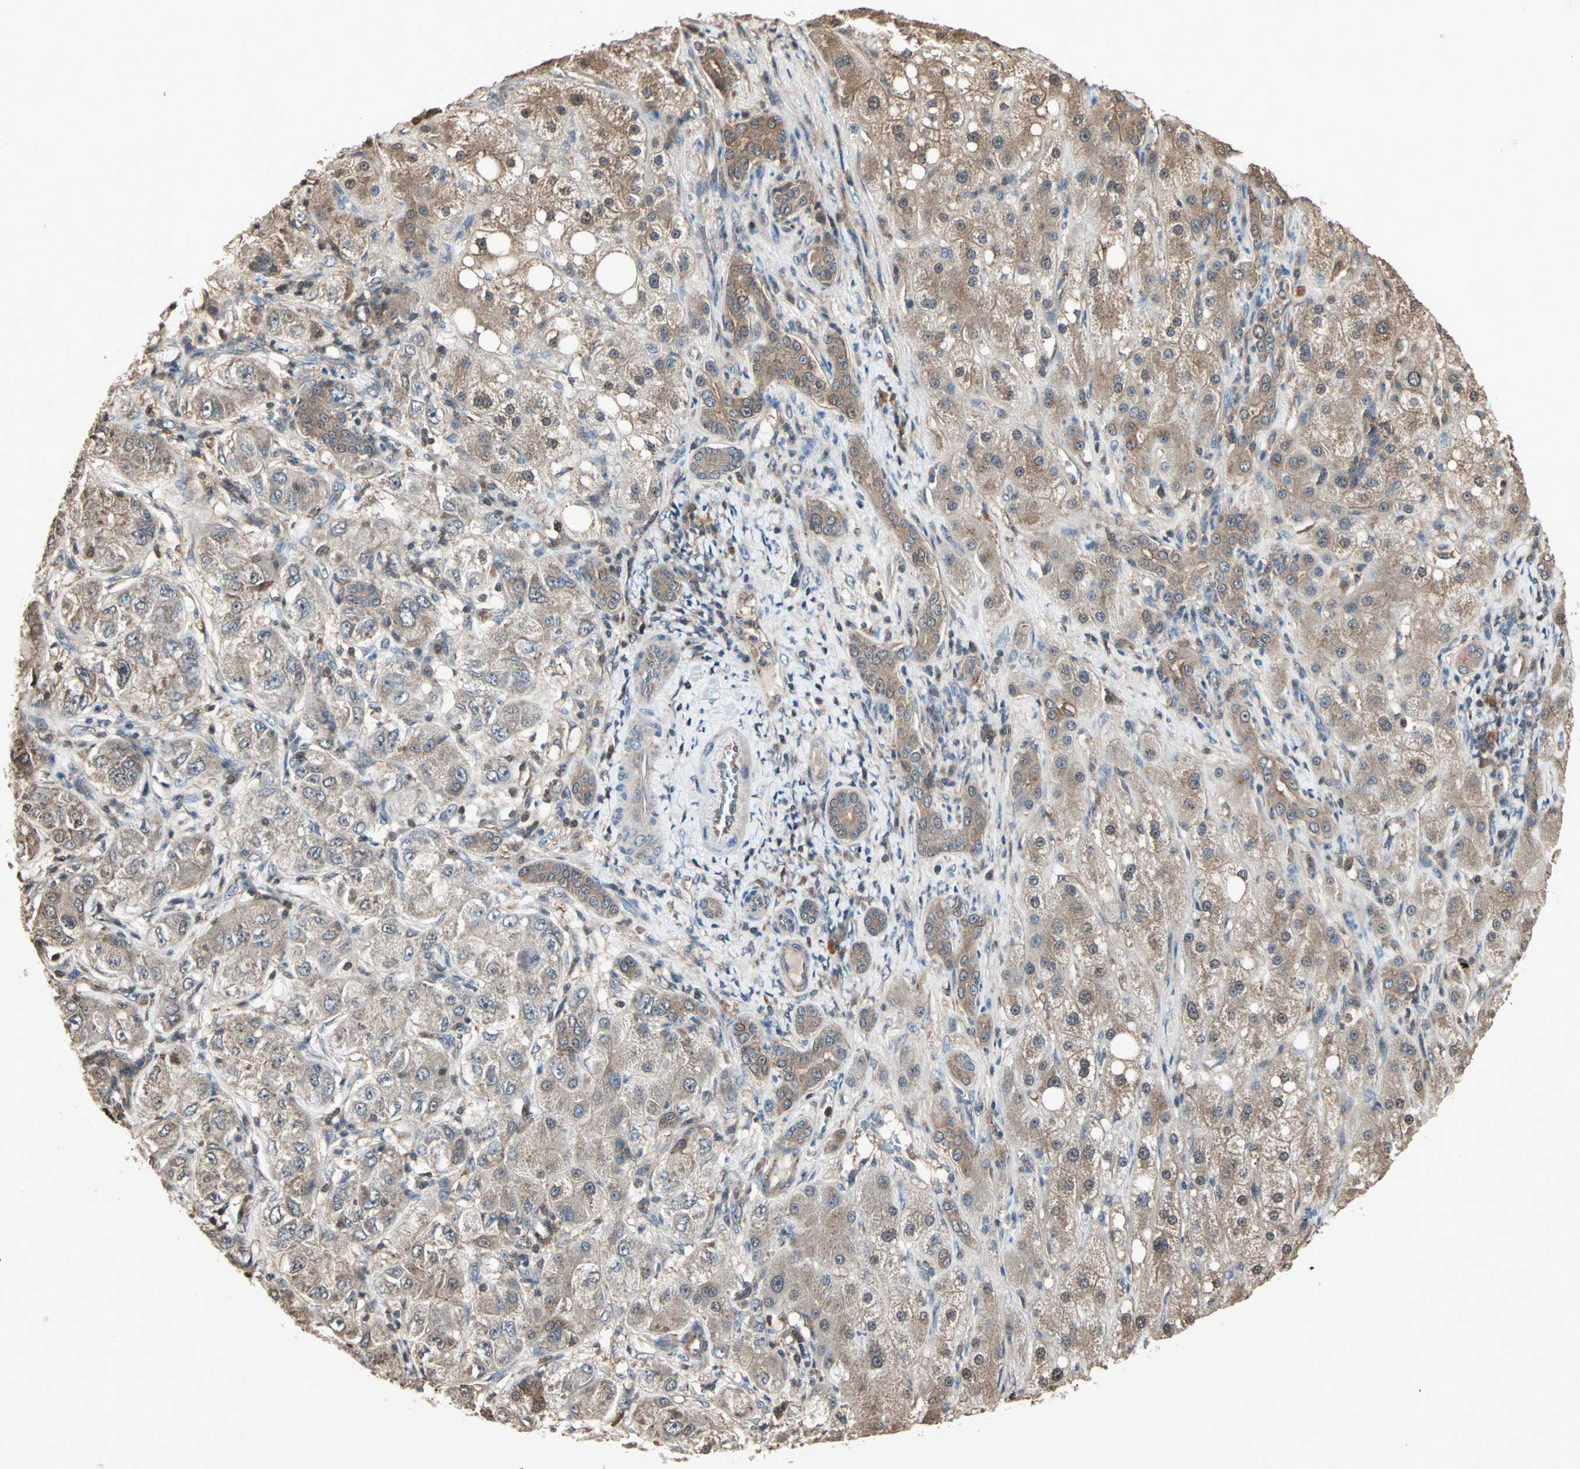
{"staining": {"intensity": "moderate", "quantity": ">75%", "location": "cytoplasmic/membranous"}, "tissue": "liver cancer", "cell_type": "Tumor cells", "image_type": "cancer", "snomed": [{"axis": "morphology", "description": "Carcinoma, Hepatocellular, NOS"}, {"axis": "topography", "description": "Liver"}], "caption": "Human hepatocellular carcinoma (liver) stained for a protein (brown) exhibits moderate cytoplasmic/membranous positive expression in approximately >75% of tumor cells.", "gene": "DRG2", "patient": {"sex": "male", "age": 80}}